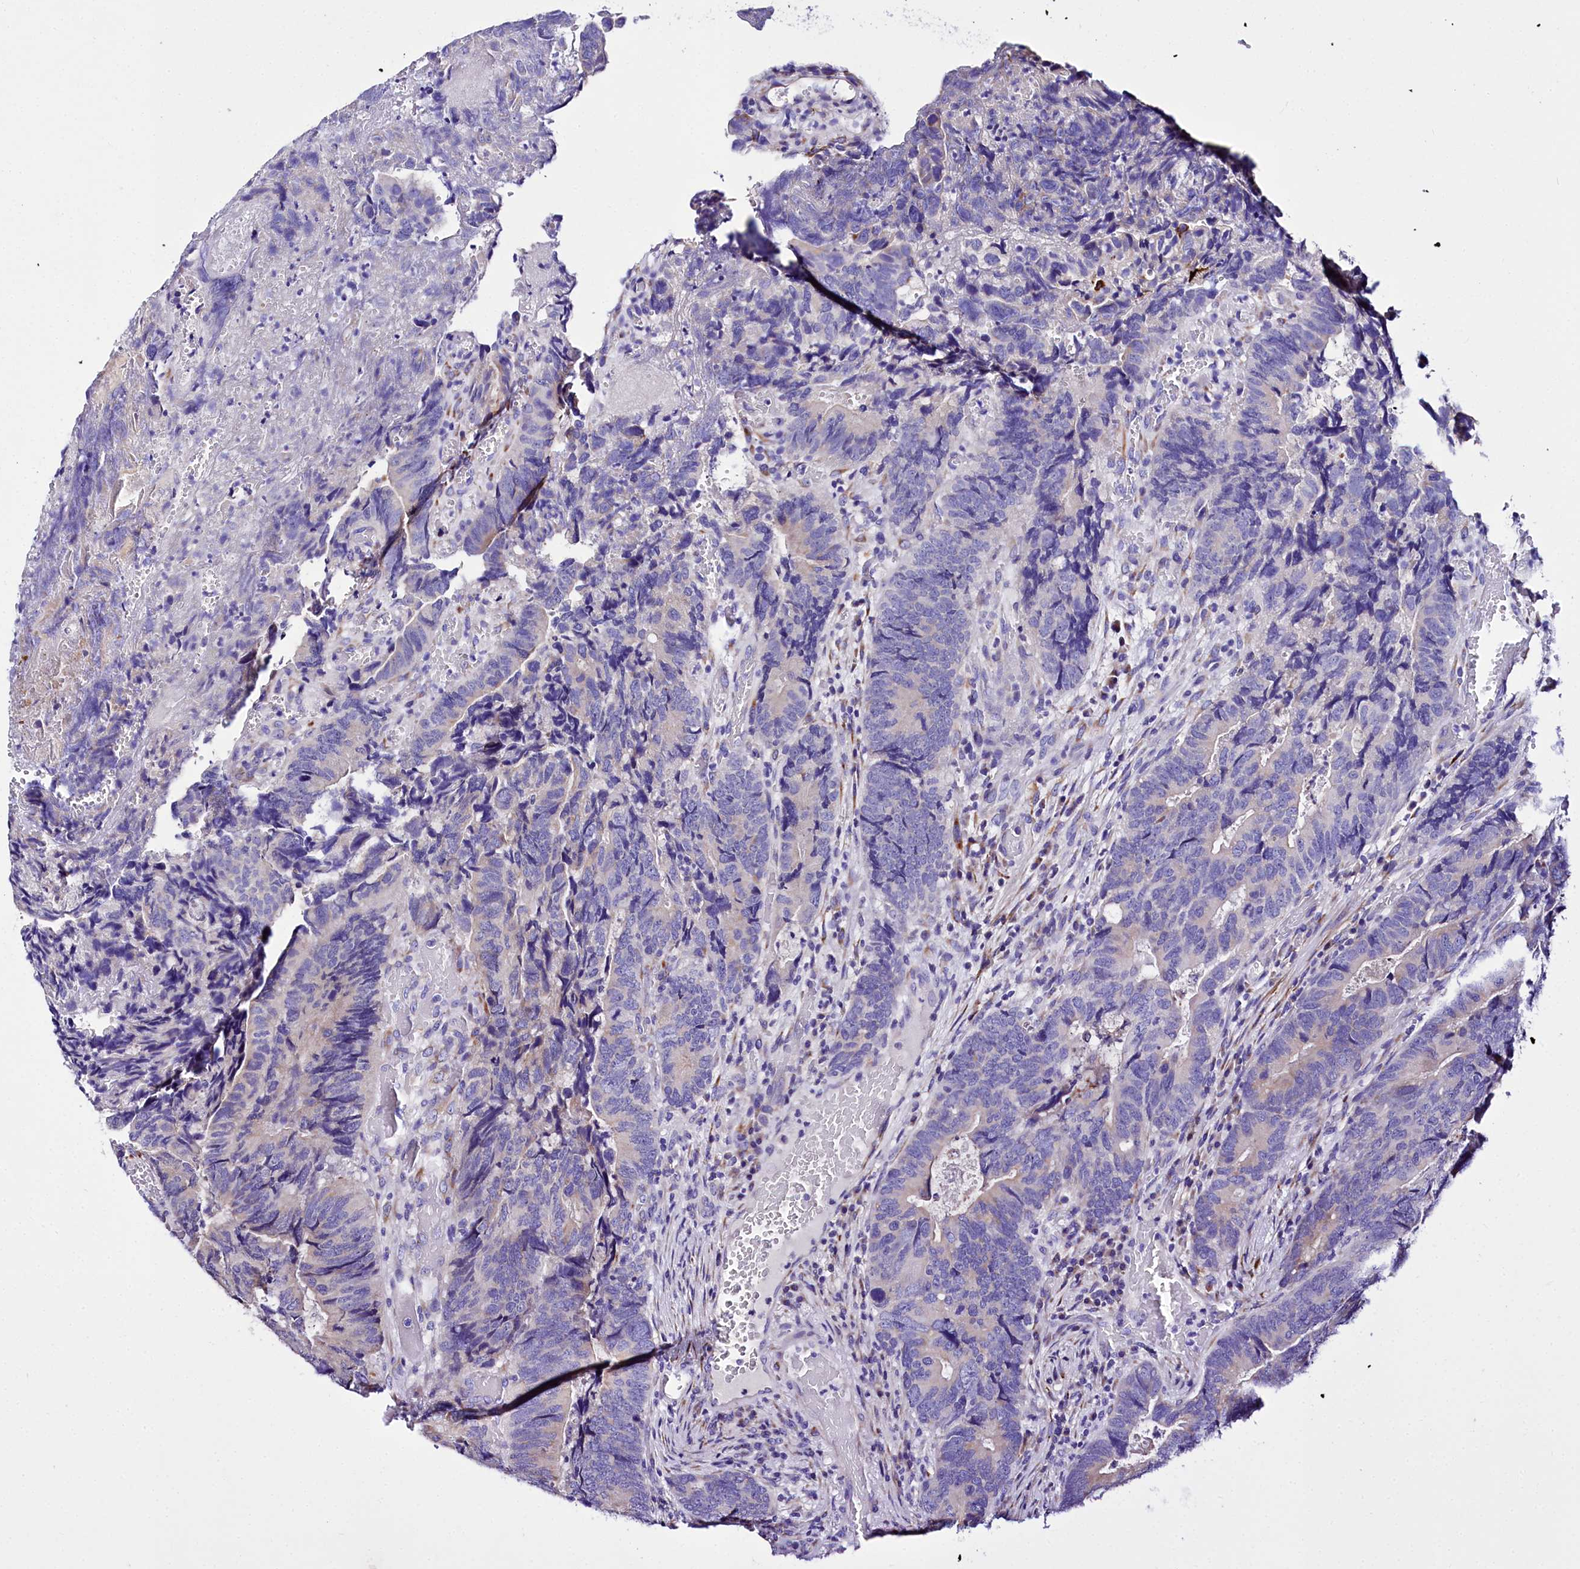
{"staining": {"intensity": "weak", "quantity": "<25%", "location": "cytoplasmic/membranous"}, "tissue": "colorectal cancer", "cell_type": "Tumor cells", "image_type": "cancer", "snomed": [{"axis": "morphology", "description": "Adenocarcinoma, NOS"}, {"axis": "topography", "description": "Colon"}], "caption": "A high-resolution photomicrograph shows immunohistochemistry (IHC) staining of colorectal adenocarcinoma, which displays no significant positivity in tumor cells.", "gene": "A2ML1", "patient": {"sex": "female", "age": 67}}